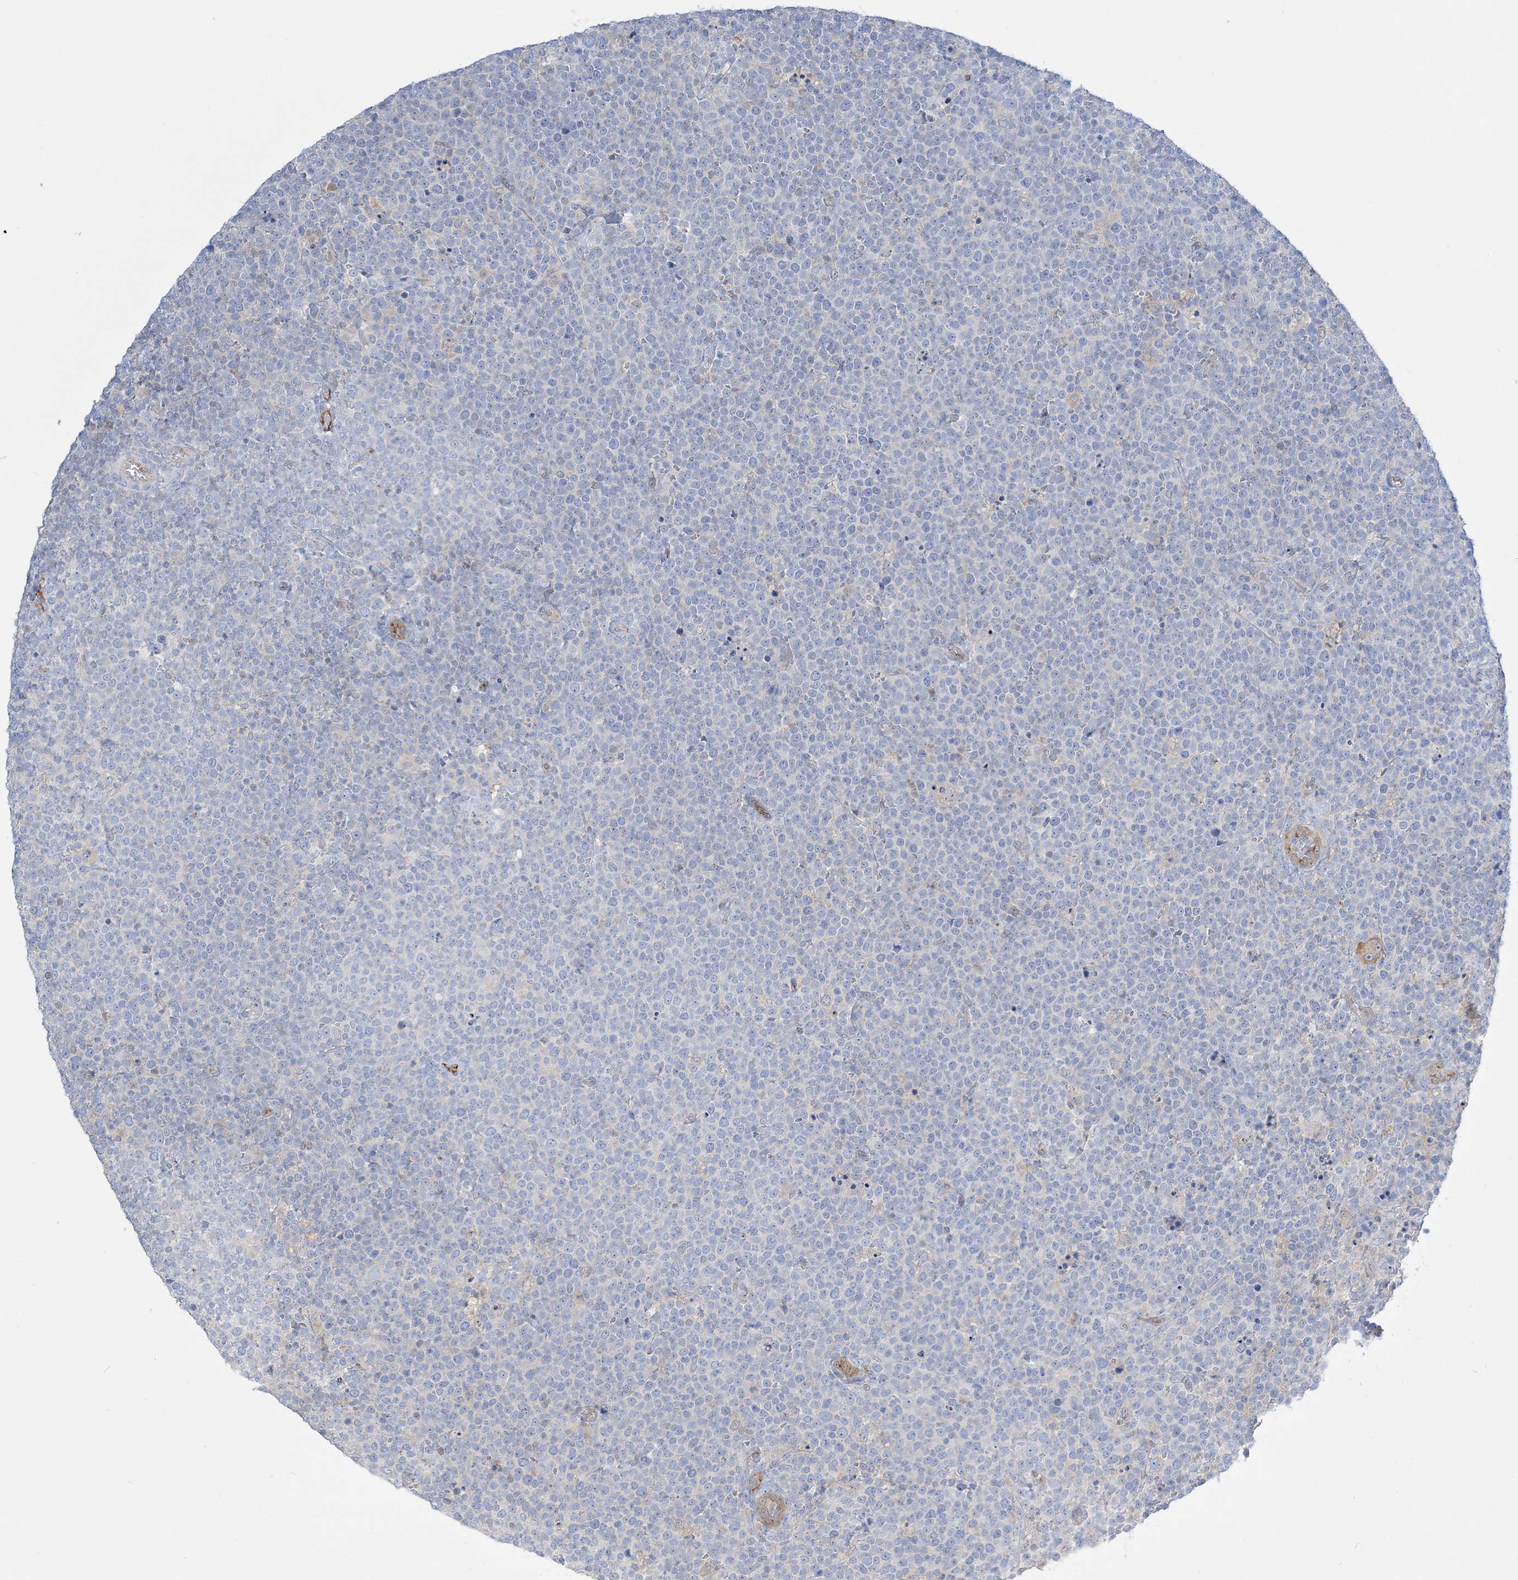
{"staining": {"intensity": "negative", "quantity": "none", "location": "none"}, "tissue": "lymphoma", "cell_type": "Tumor cells", "image_type": "cancer", "snomed": [{"axis": "morphology", "description": "Malignant lymphoma, non-Hodgkin's type, High grade"}, {"axis": "topography", "description": "Lymph node"}], "caption": "Lymphoma was stained to show a protein in brown. There is no significant staining in tumor cells.", "gene": "INPP1", "patient": {"sex": "male", "age": 61}}